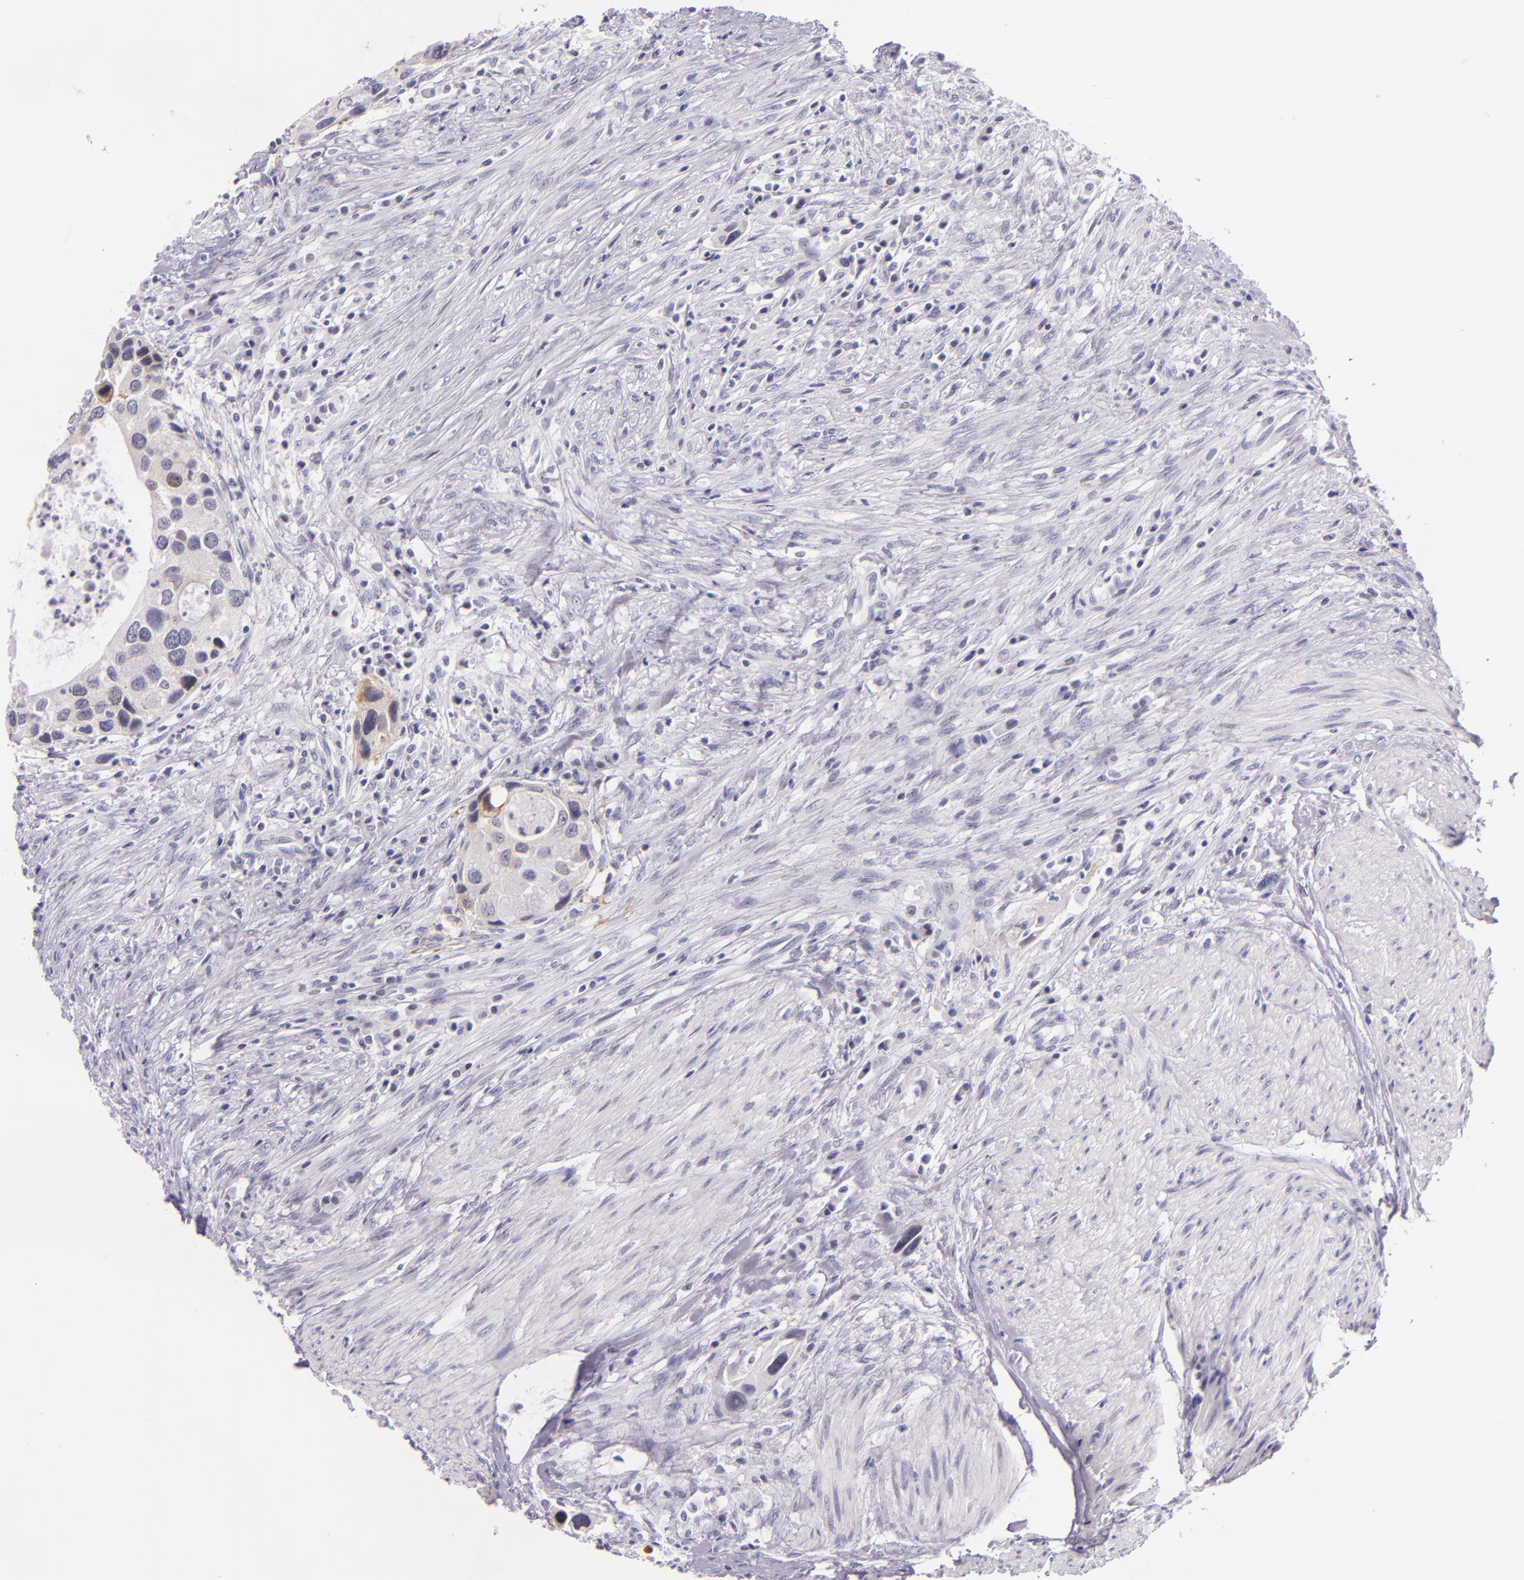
{"staining": {"intensity": "weak", "quantity": "<25%", "location": "cytoplasmic/membranous"}, "tissue": "urothelial cancer", "cell_type": "Tumor cells", "image_type": "cancer", "snomed": [{"axis": "morphology", "description": "Urothelial carcinoma, High grade"}, {"axis": "topography", "description": "Urinary bladder"}], "caption": "The immunohistochemistry micrograph has no significant staining in tumor cells of urothelial carcinoma (high-grade) tissue.", "gene": "HSP90AA1", "patient": {"sex": "male", "age": 66}}